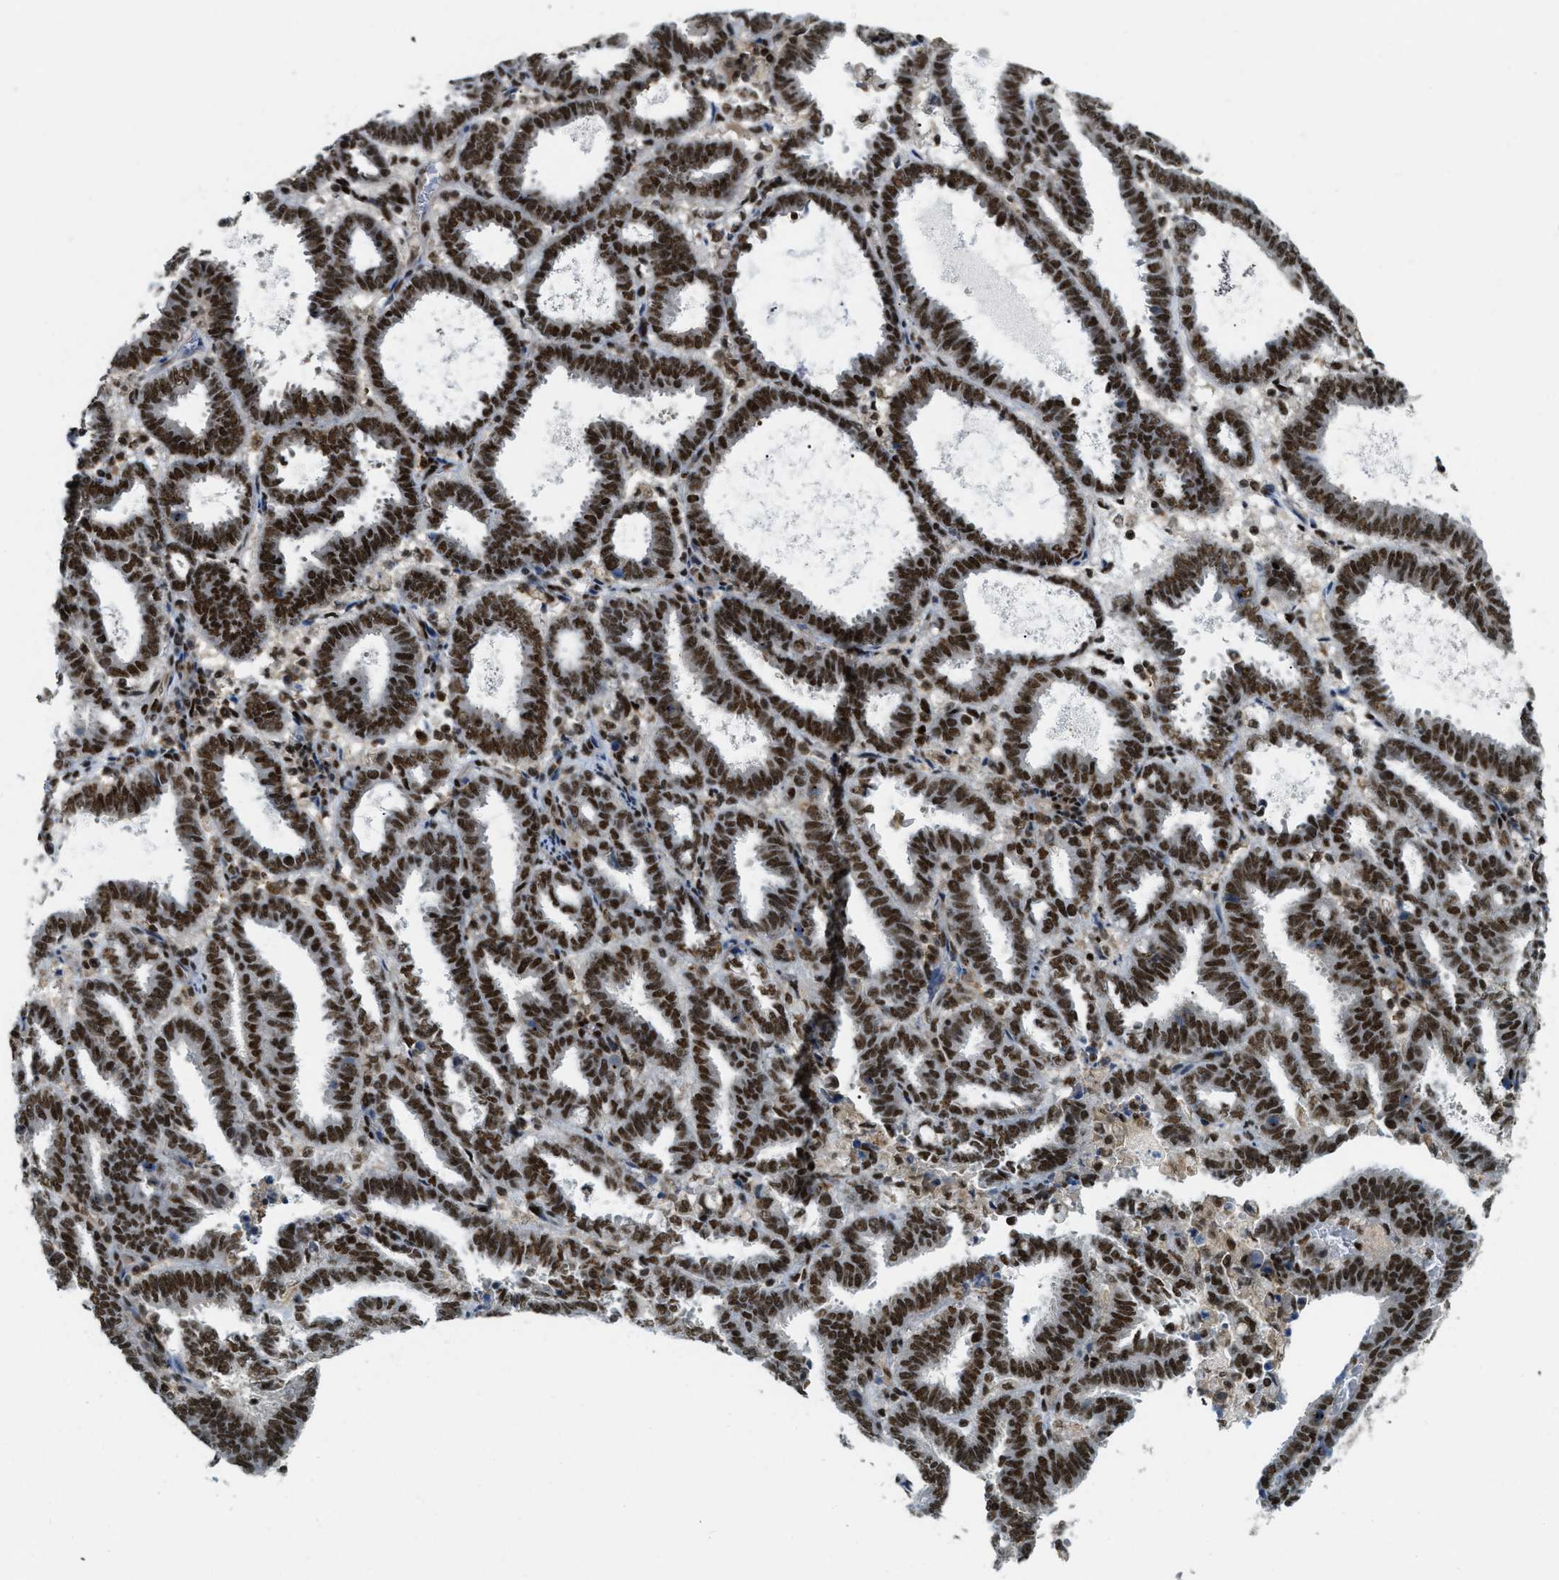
{"staining": {"intensity": "strong", "quantity": ">75%", "location": "nuclear"}, "tissue": "endometrial cancer", "cell_type": "Tumor cells", "image_type": "cancer", "snomed": [{"axis": "morphology", "description": "Adenocarcinoma, NOS"}, {"axis": "topography", "description": "Uterus"}], "caption": "Strong nuclear expression is present in about >75% of tumor cells in endometrial adenocarcinoma.", "gene": "NUMA1", "patient": {"sex": "female", "age": 83}}